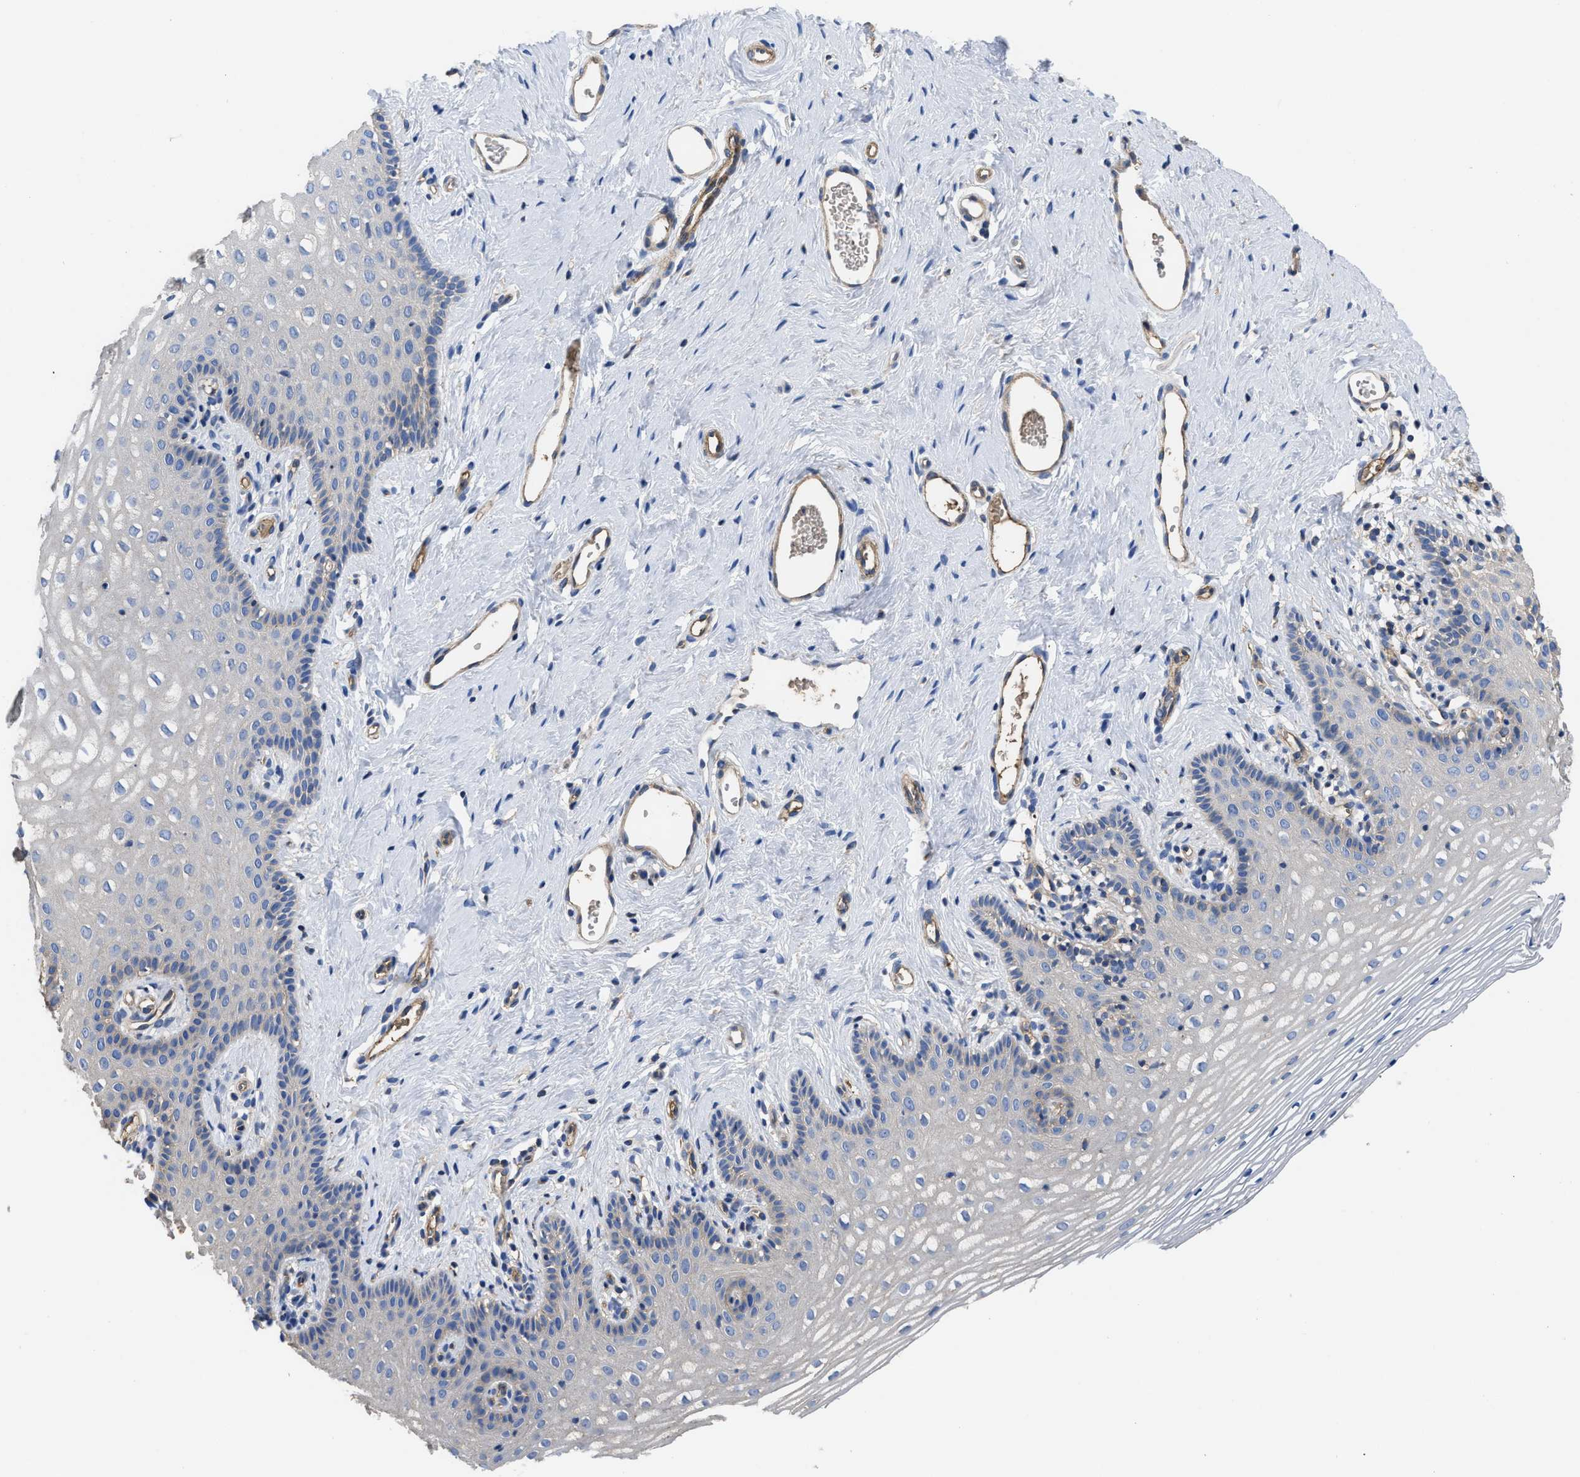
{"staining": {"intensity": "negative", "quantity": "none", "location": "none"}, "tissue": "vagina", "cell_type": "Squamous epithelial cells", "image_type": "normal", "snomed": [{"axis": "morphology", "description": "Normal tissue, NOS"}, {"axis": "topography", "description": "Vagina"}], "caption": "High power microscopy photomicrograph of an immunohistochemistry (IHC) photomicrograph of benign vagina, revealing no significant positivity in squamous epithelial cells. Brightfield microscopy of immunohistochemistry (IHC) stained with DAB (brown) and hematoxylin (blue), captured at high magnification.", "gene": "USP4", "patient": {"sex": "female", "age": 32}}